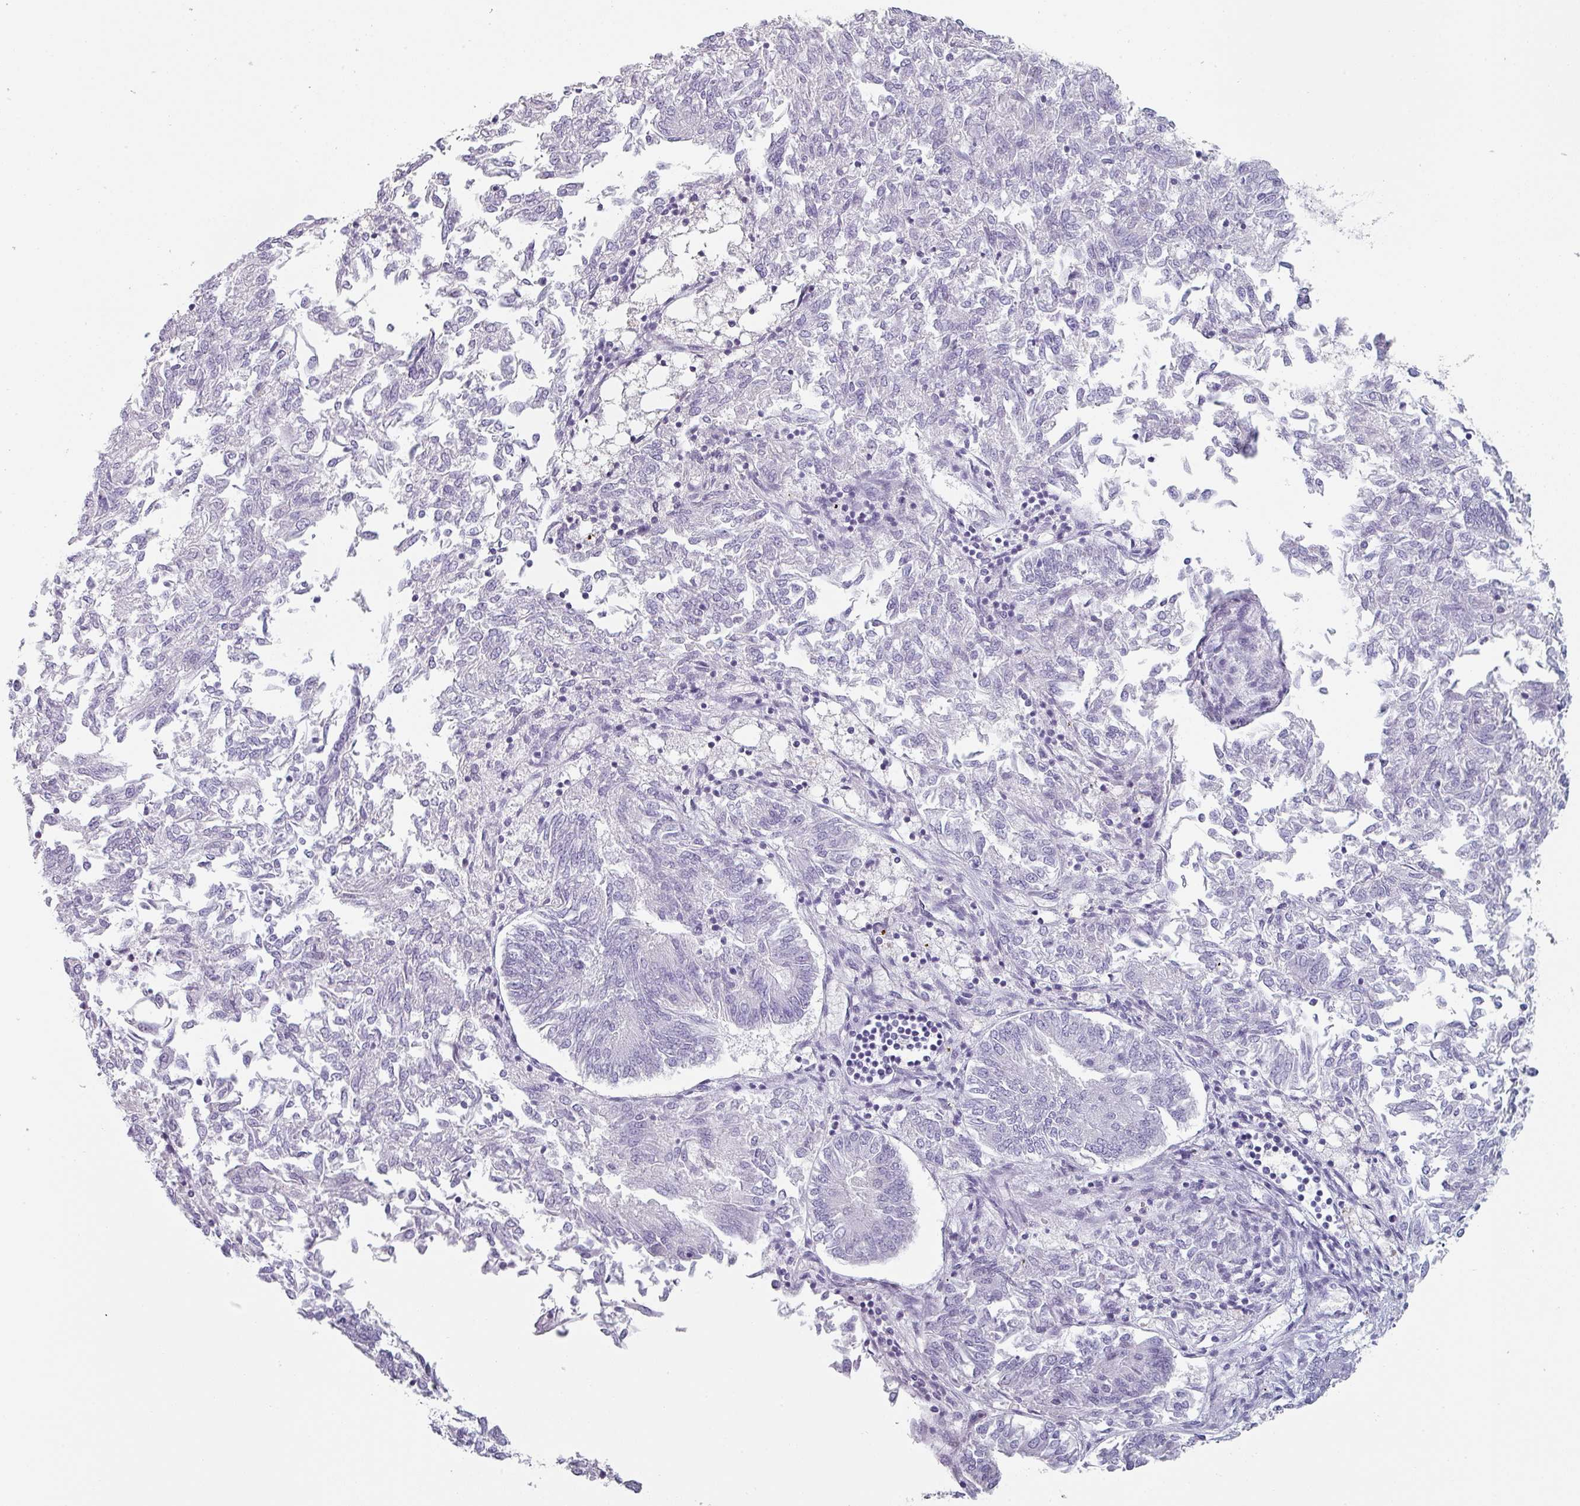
{"staining": {"intensity": "negative", "quantity": "none", "location": "none"}, "tissue": "endometrial cancer", "cell_type": "Tumor cells", "image_type": "cancer", "snomed": [{"axis": "morphology", "description": "Adenocarcinoma, NOS"}, {"axis": "topography", "description": "Endometrium"}], "caption": "High magnification brightfield microscopy of endometrial cancer stained with DAB (3,3'-diaminobenzidine) (brown) and counterstained with hematoxylin (blue): tumor cells show no significant positivity.", "gene": "SFTPA1", "patient": {"sex": "female", "age": 58}}